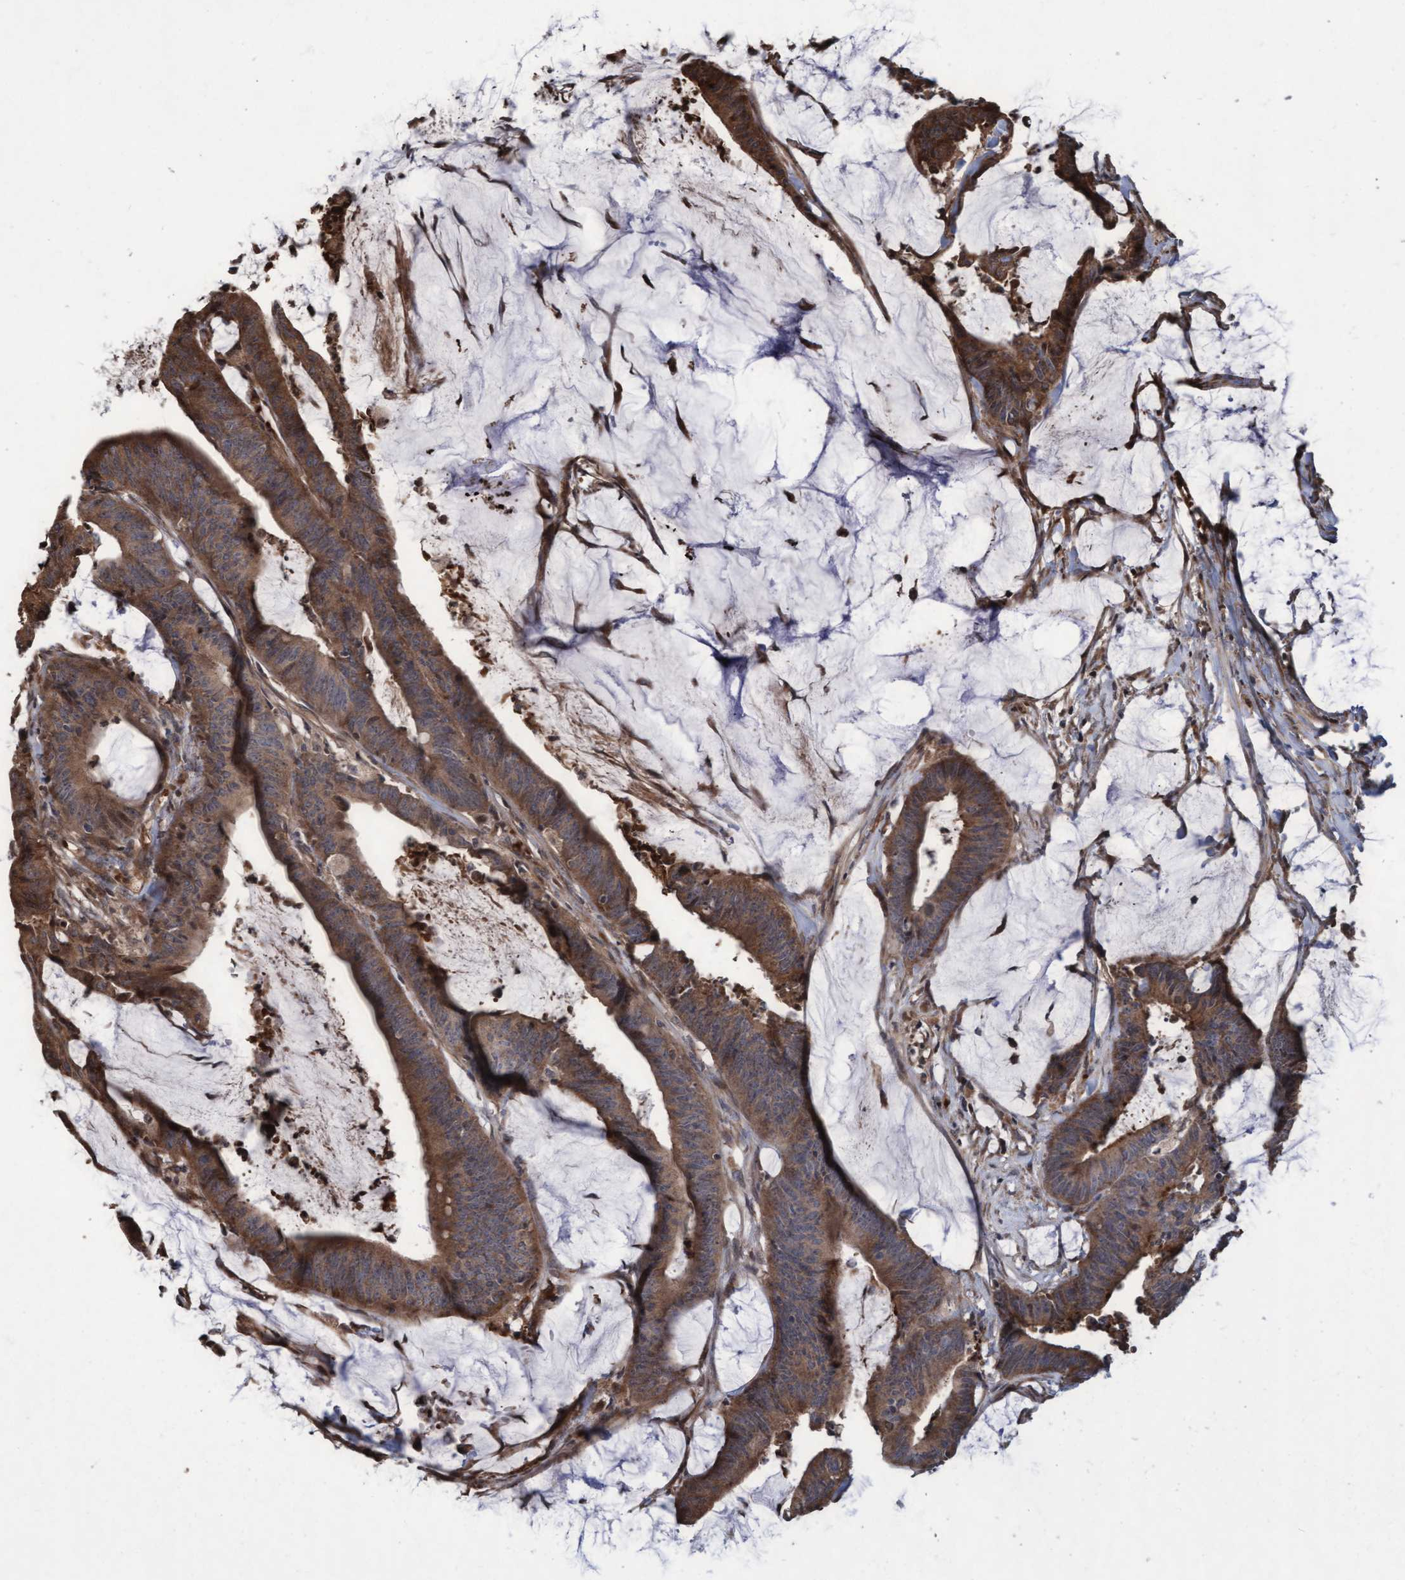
{"staining": {"intensity": "moderate", "quantity": ">75%", "location": "cytoplasmic/membranous"}, "tissue": "colorectal cancer", "cell_type": "Tumor cells", "image_type": "cancer", "snomed": [{"axis": "morphology", "description": "Adenocarcinoma, NOS"}, {"axis": "topography", "description": "Rectum"}], "caption": "An IHC micrograph of tumor tissue is shown. Protein staining in brown labels moderate cytoplasmic/membranous positivity in colorectal cancer within tumor cells.", "gene": "KCNC2", "patient": {"sex": "female", "age": 66}}